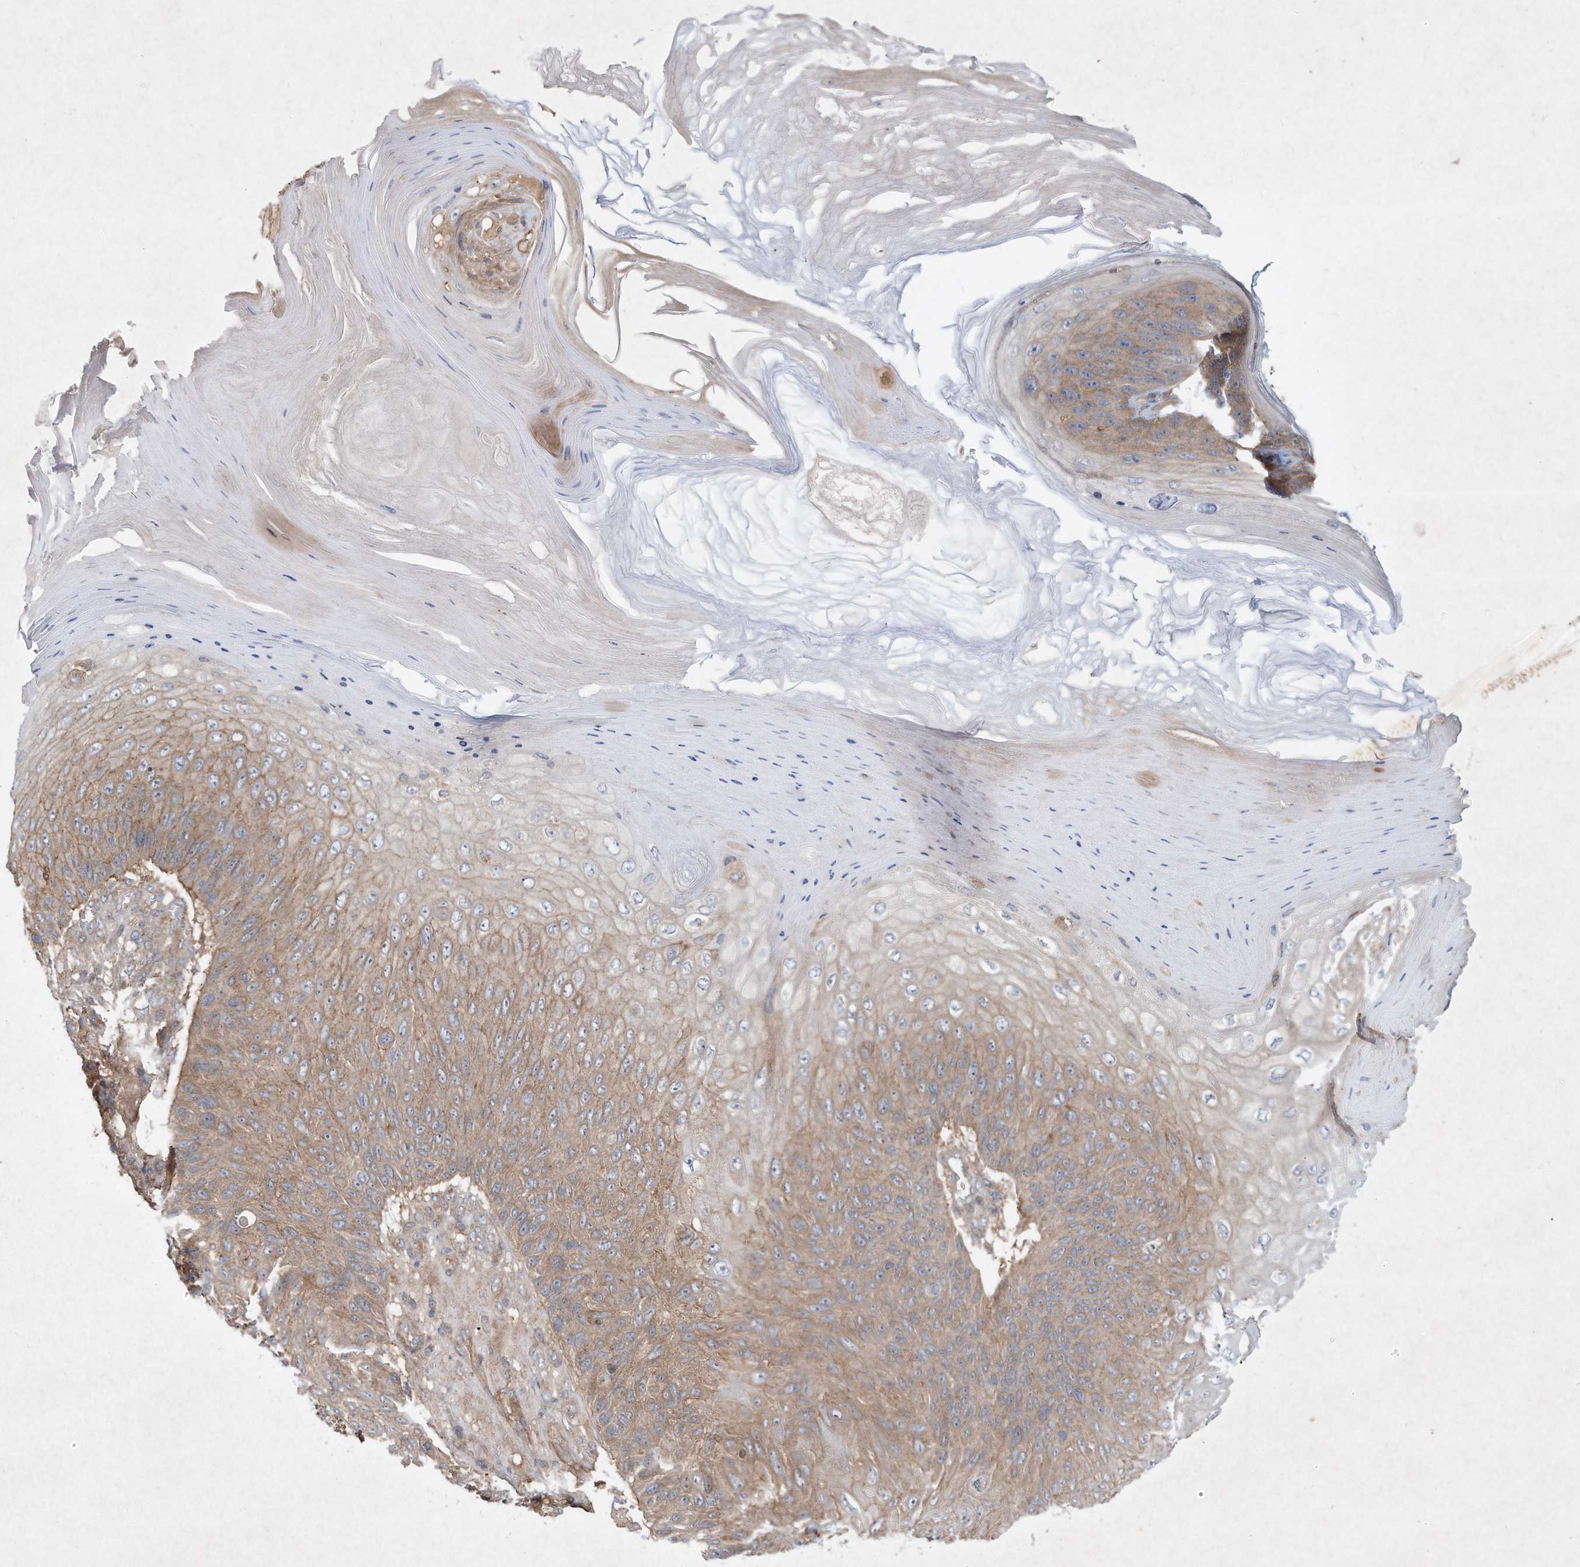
{"staining": {"intensity": "moderate", "quantity": ">75%", "location": "cytoplasmic/membranous"}, "tissue": "skin cancer", "cell_type": "Tumor cells", "image_type": "cancer", "snomed": [{"axis": "morphology", "description": "Squamous cell carcinoma, NOS"}, {"axis": "topography", "description": "Skin"}], "caption": "Immunohistochemical staining of human skin cancer (squamous cell carcinoma) demonstrates medium levels of moderate cytoplasmic/membranous protein staining in about >75% of tumor cells.", "gene": "HTR5A", "patient": {"sex": "female", "age": 88}}